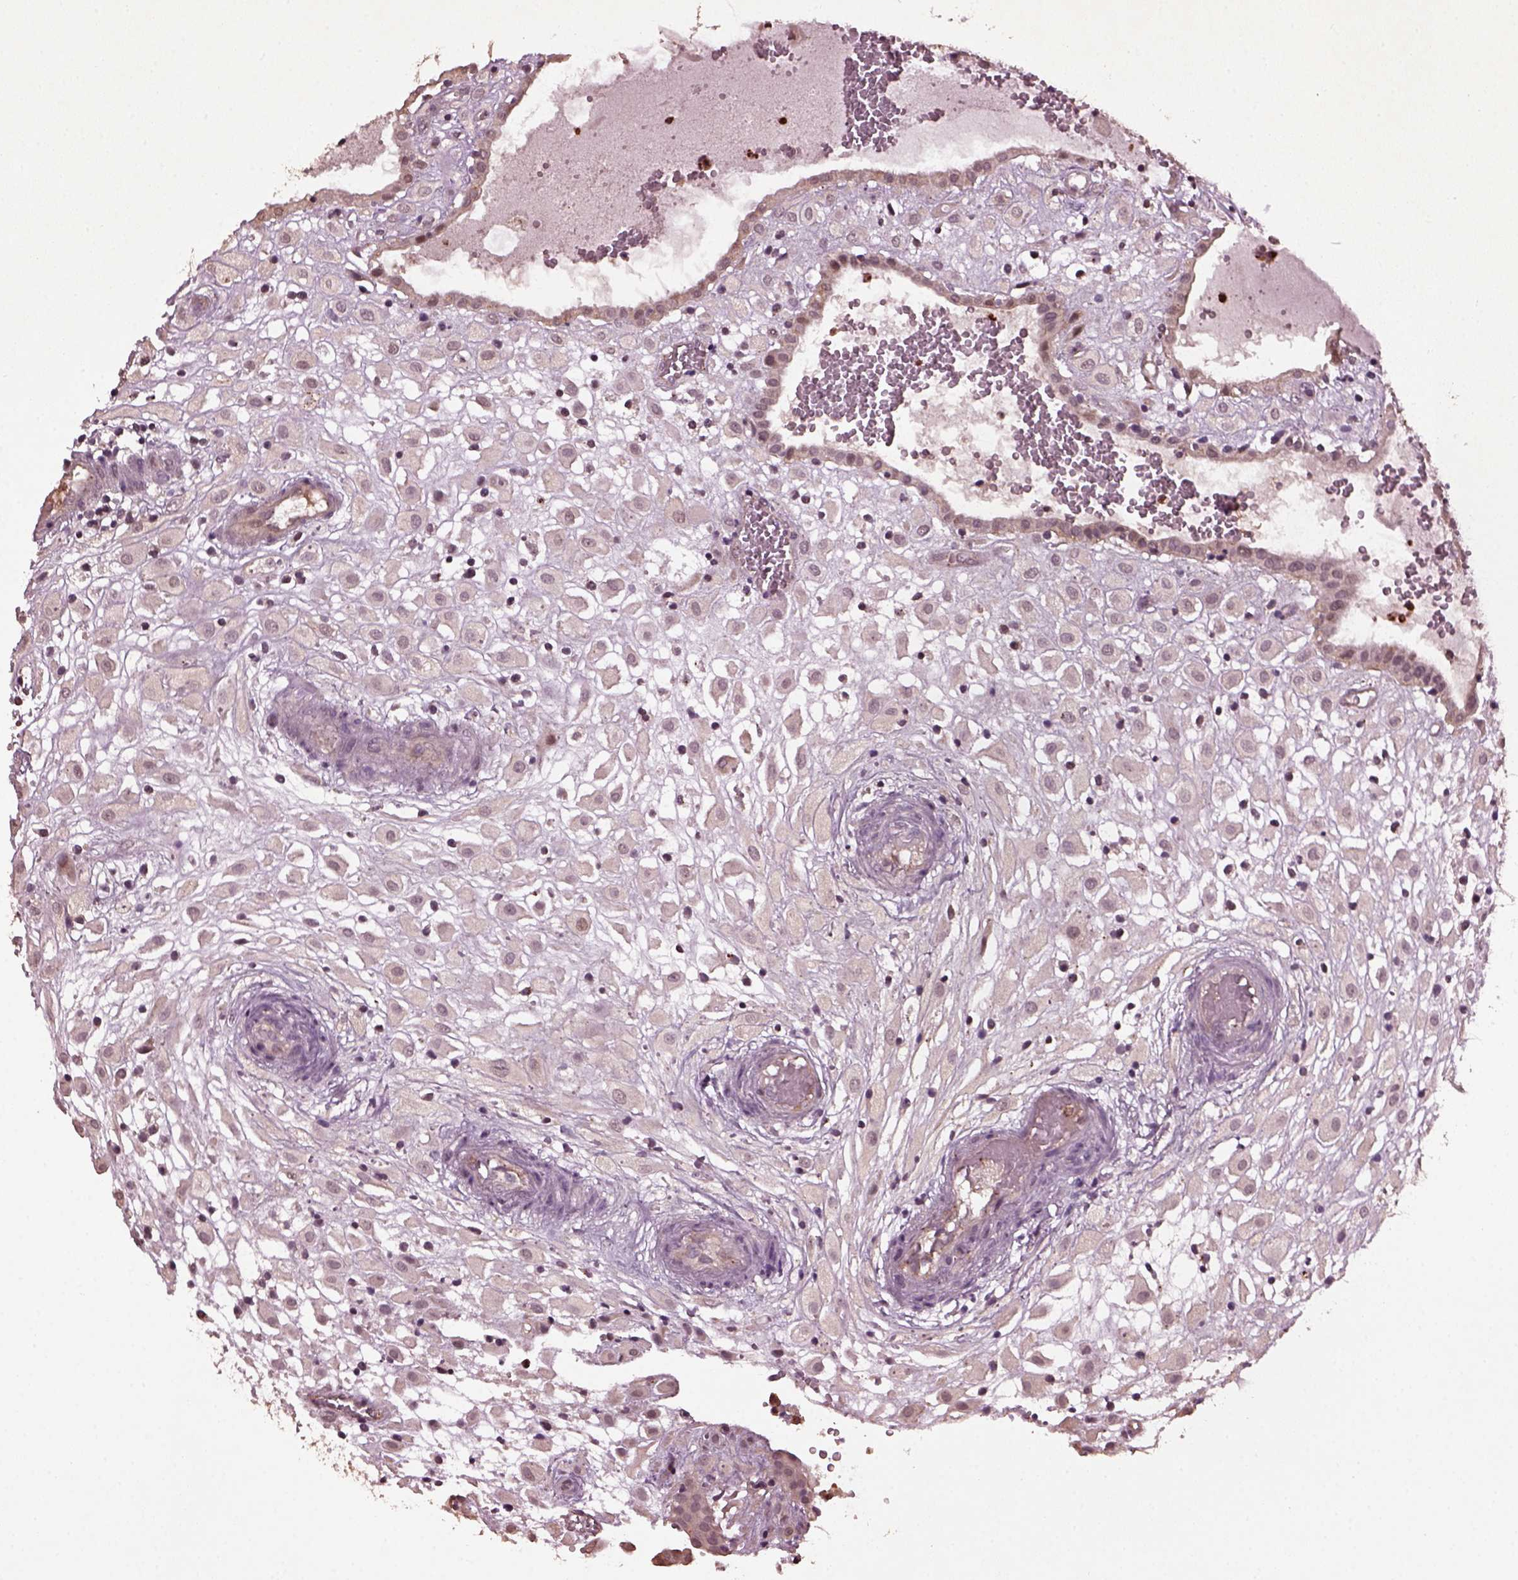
{"staining": {"intensity": "negative", "quantity": "none", "location": "none"}, "tissue": "placenta", "cell_type": "Decidual cells", "image_type": "normal", "snomed": [{"axis": "morphology", "description": "Normal tissue, NOS"}, {"axis": "topography", "description": "Placenta"}], "caption": "IHC of normal placenta demonstrates no expression in decidual cells. The staining was performed using DAB (3,3'-diaminobenzidine) to visualize the protein expression in brown, while the nuclei were stained in blue with hematoxylin (Magnification: 20x).", "gene": "RUFY3", "patient": {"sex": "female", "age": 24}}